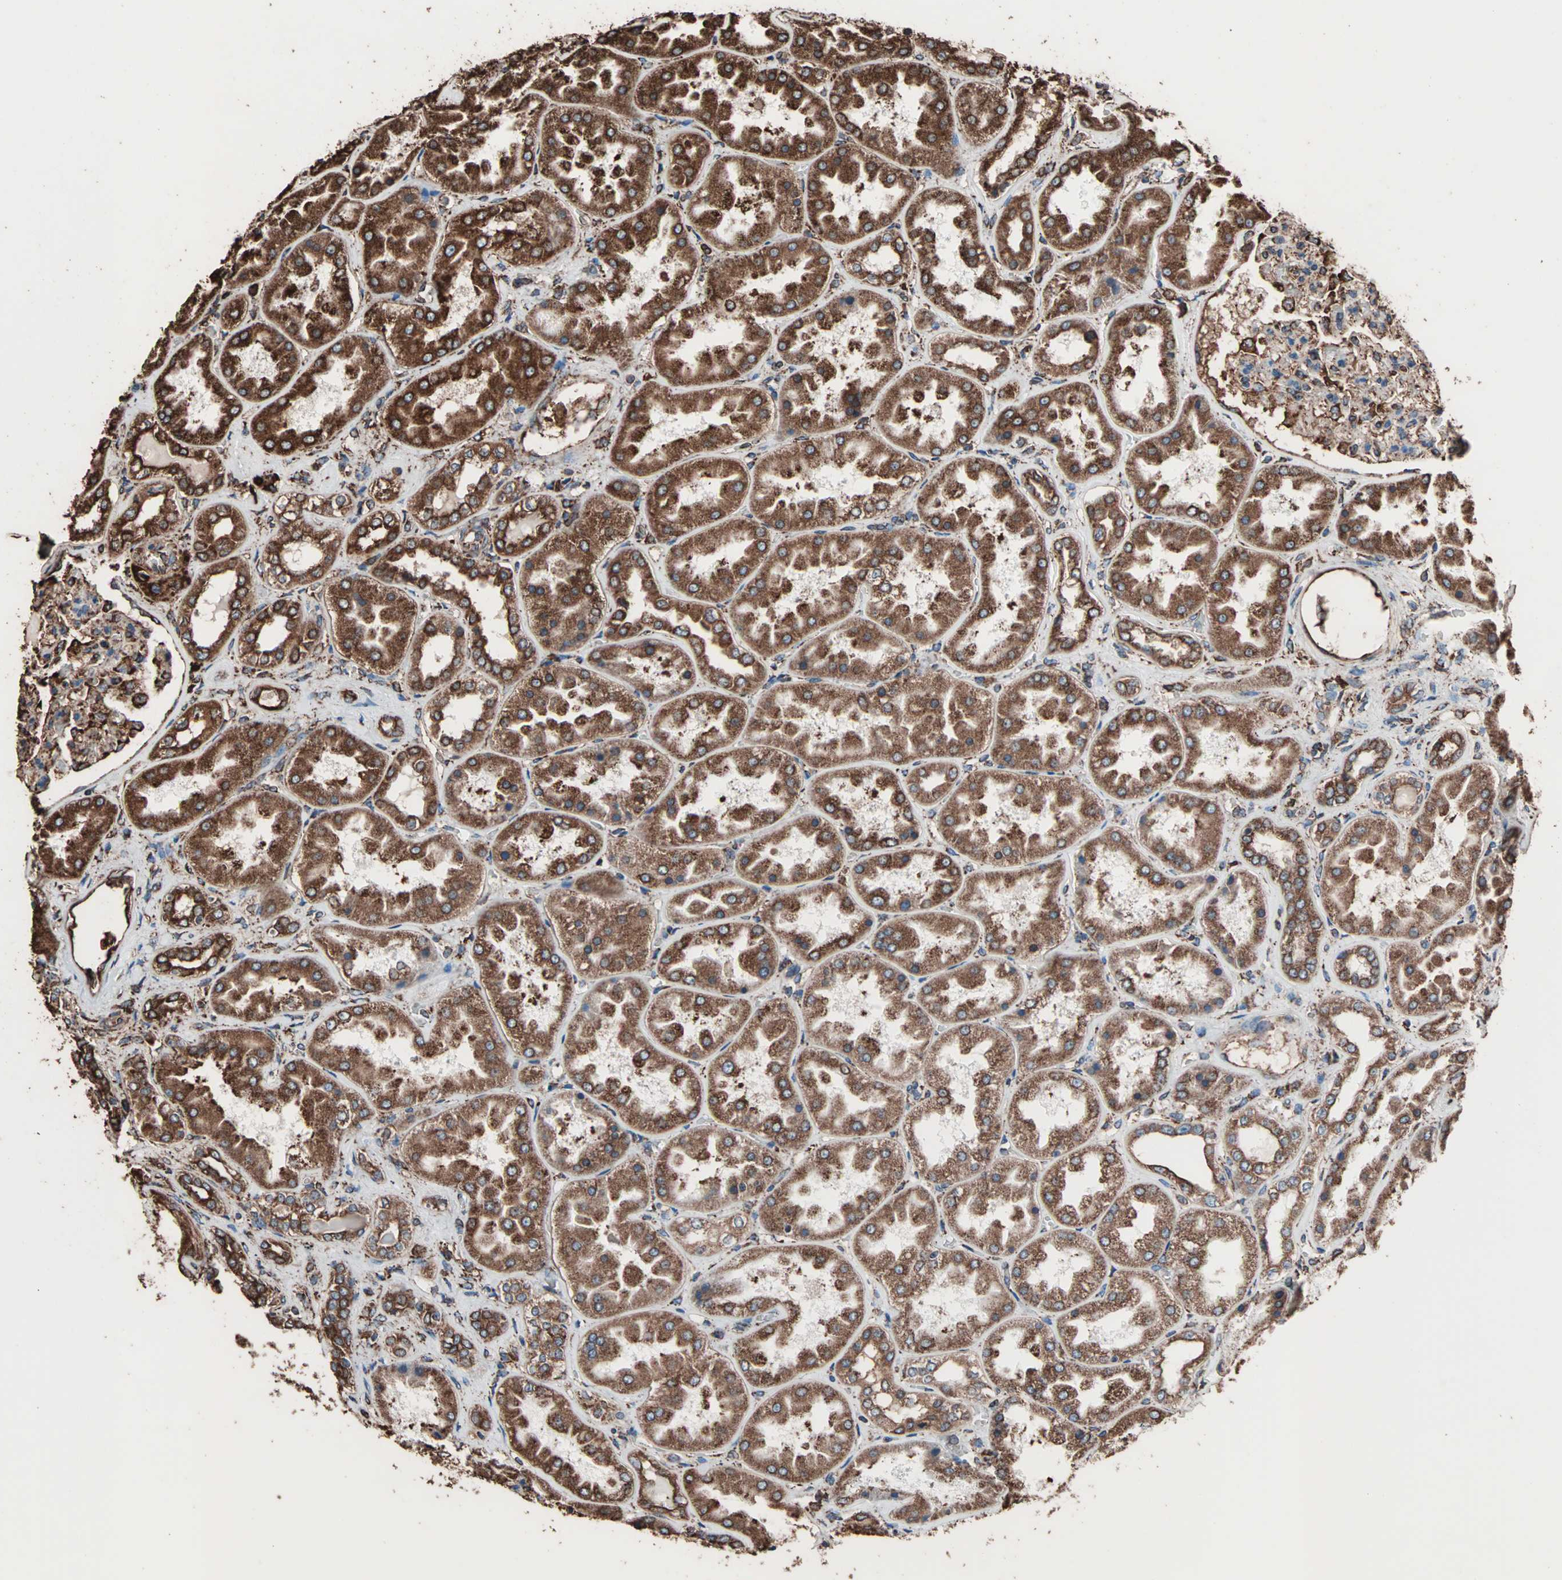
{"staining": {"intensity": "strong", "quantity": "25%-75%", "location": "cytoplasmic/membranous"}, "tissue": "kidney", "cell_type": "Cells in glomeruli", "image_type": "normal", "snomed": [{"axis": "morphology", "description": "Normal tissue, NOS"}, {"axis": "topography", "description": "Kidney"}], "caption": "Immunohistochemical staining of unremarkable kidney reveals 25%-75% levels of strong cytoplasmic/membranous protein expression in about 25%-75% of cells in glomeruli.", "gene": "HSP90B1", "patient": {"sex": "female", "age": 56}}